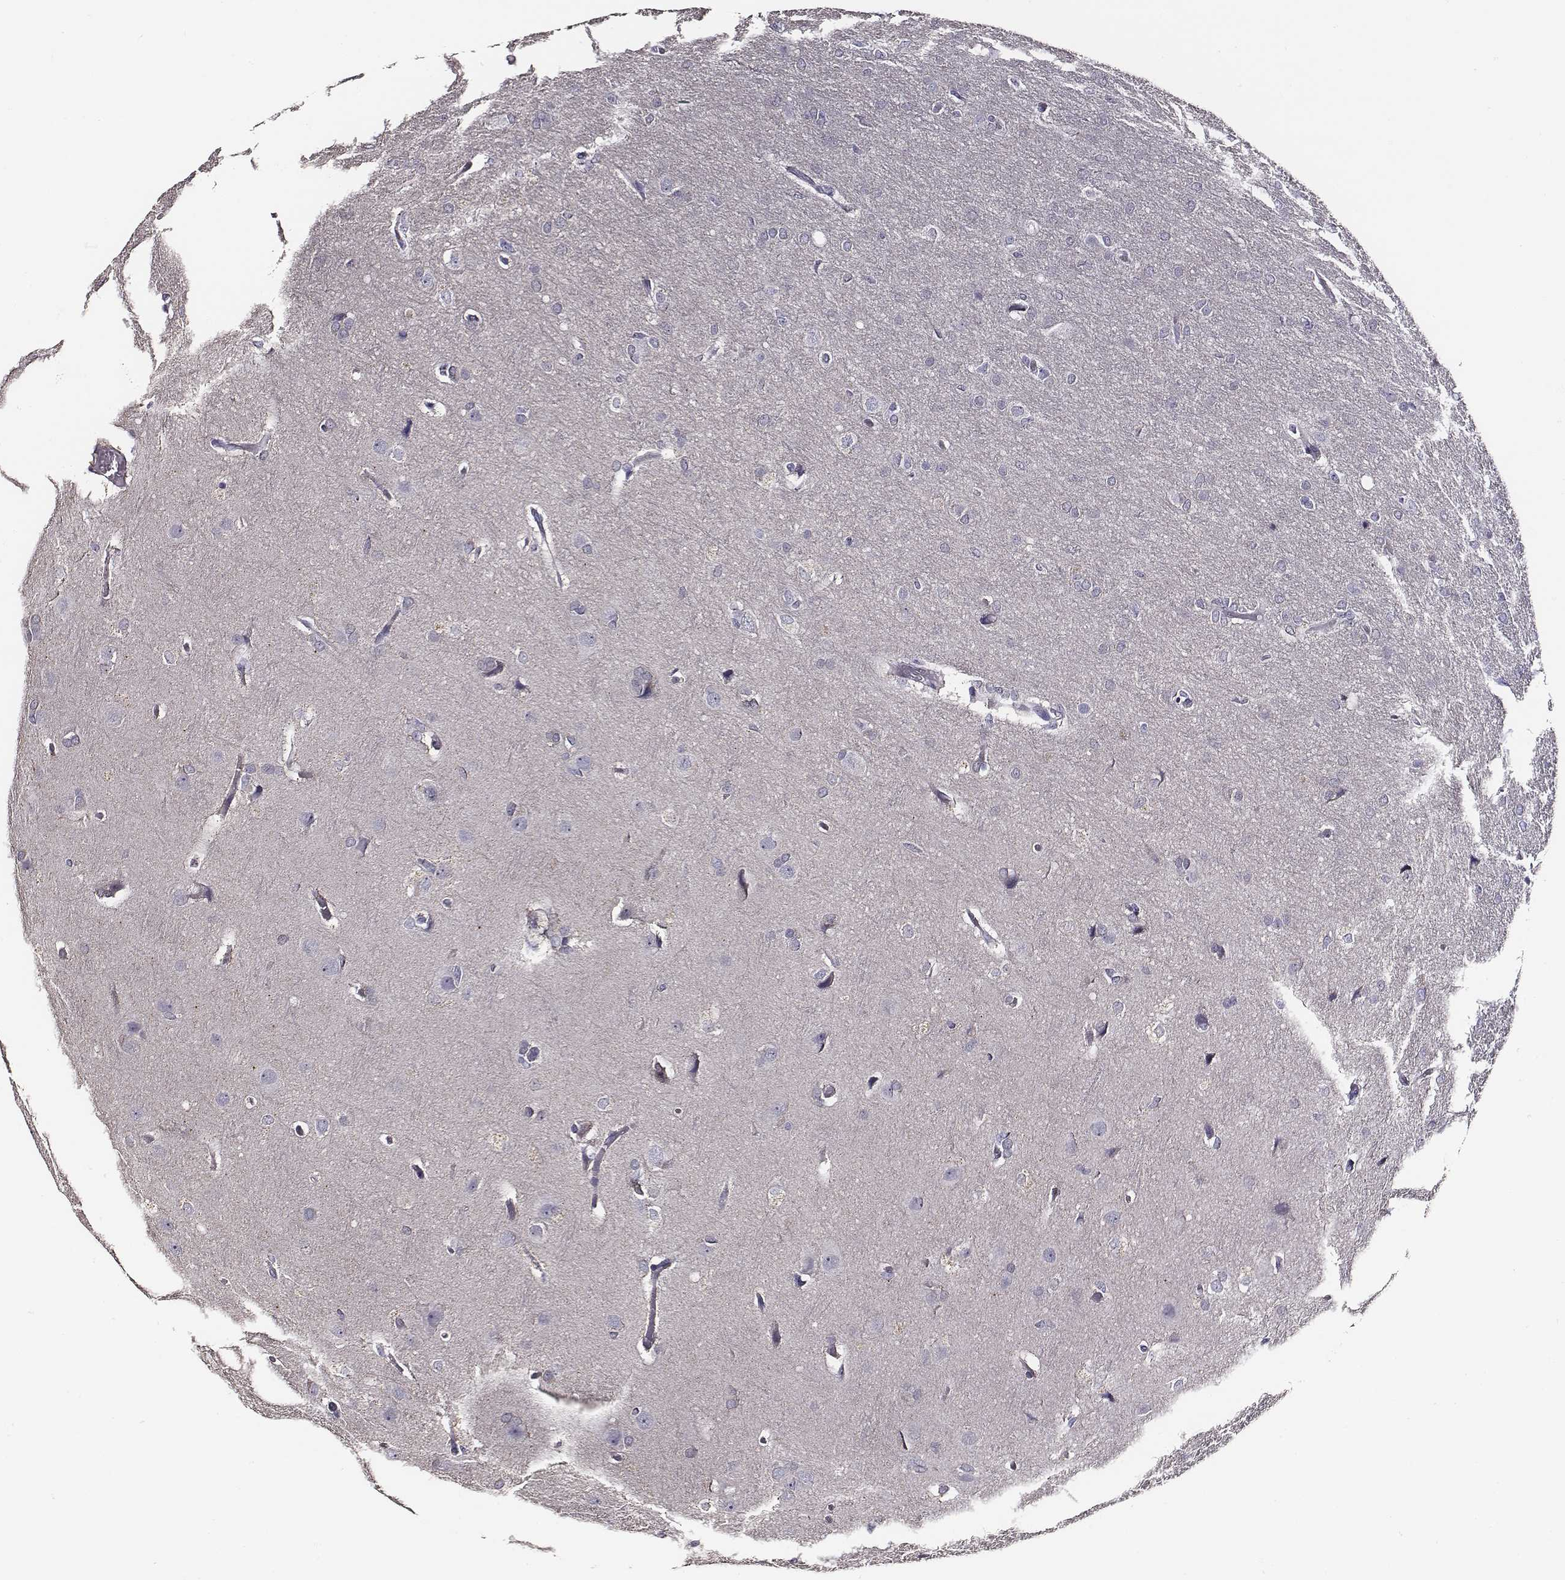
{"staining": {"intensity": "negative", "quantity": "none", "location": "none"}, "tissue": "glioma", "cell_type": "Tumor cells", "image_type": "cancer", "snomed": [{"axis": "morphology", "description": "Glioma, malignant, High grade"}, {"axis": "topography", "description": "Brain"}], "caption": "The IHC histopathology image has no significant staining in tumor cells of high-grade glioma (malignant) tissue.", "gene": "AADAT", "patient": {"sex": "male", "age": 53}}